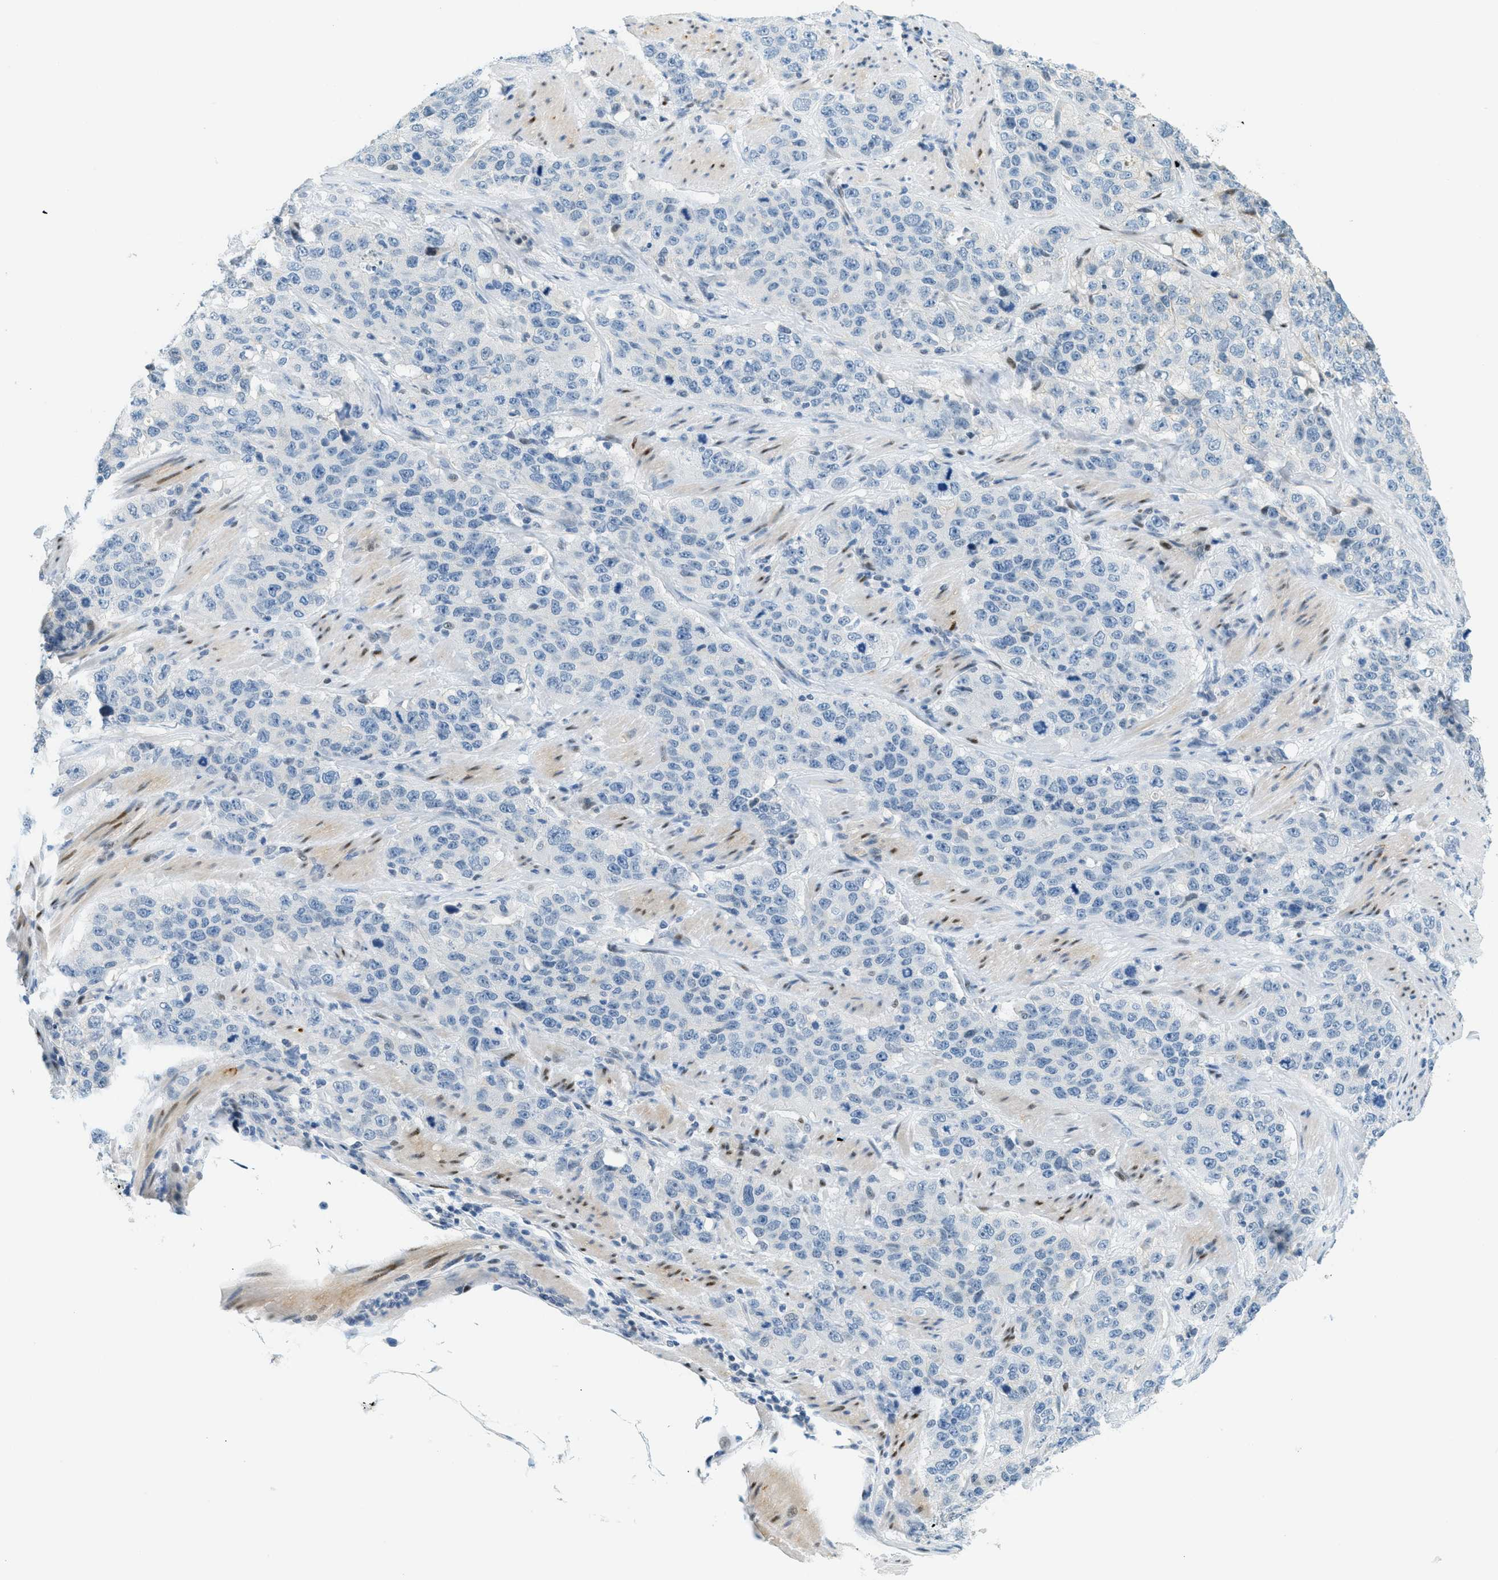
{"staining": {"intensity": "negative", "quantity": "none", "location": "none"}, "tissue": "stomach cancer", "cell_type": "Tumor cells", "image_type": "cancer", "snomed": [{"axis": "morphology", "description": "Adenocarcinoma, NOS"}, {"axis": "topography", "description": "Stomach"}], "caption": "Stomach cancer stained for a protein using immunohistochemistry (IHC) exhibits no positivity tumor cells.", "gene": "CYP4X1", "patient": {"sex": "male", "age": 48}}